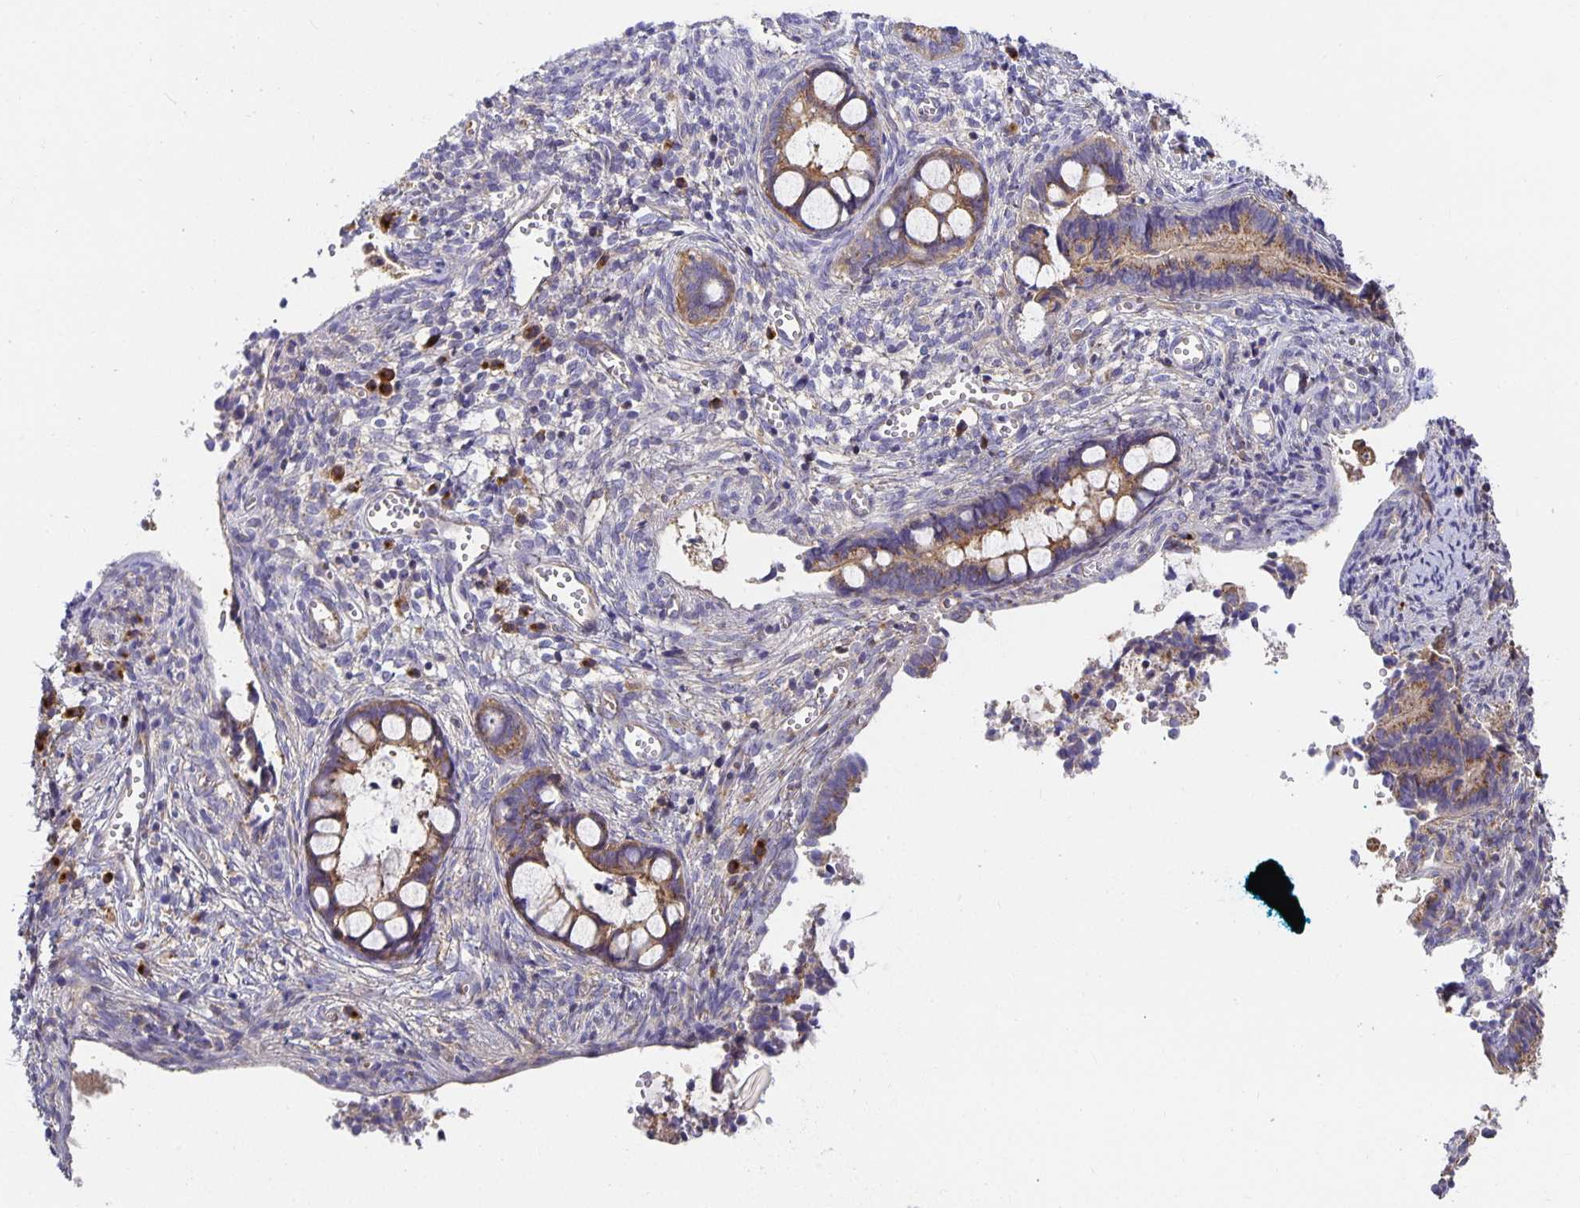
{"staining": {"intensity": "moderate", "quantity": ">75%", "location": "cytoplasmic/membranous"}, "tissue": "cervical cancer", "cell_type": "Tumor cells", "image_type": "cancer", "snomed": [{"axis": "morphology", "description": "Adenocarcinoma, NOS"}, {"axis": "topography", "description": "Cervix"}], "caption": "About >75% of tumor cells in human cervical cancer demonstrate moderate cytoplasmic/membranous protein expression as visualized by brown immunohistochemical staining.", "gene": "USO1", "patient": {"sex": "female", "age": 44}}